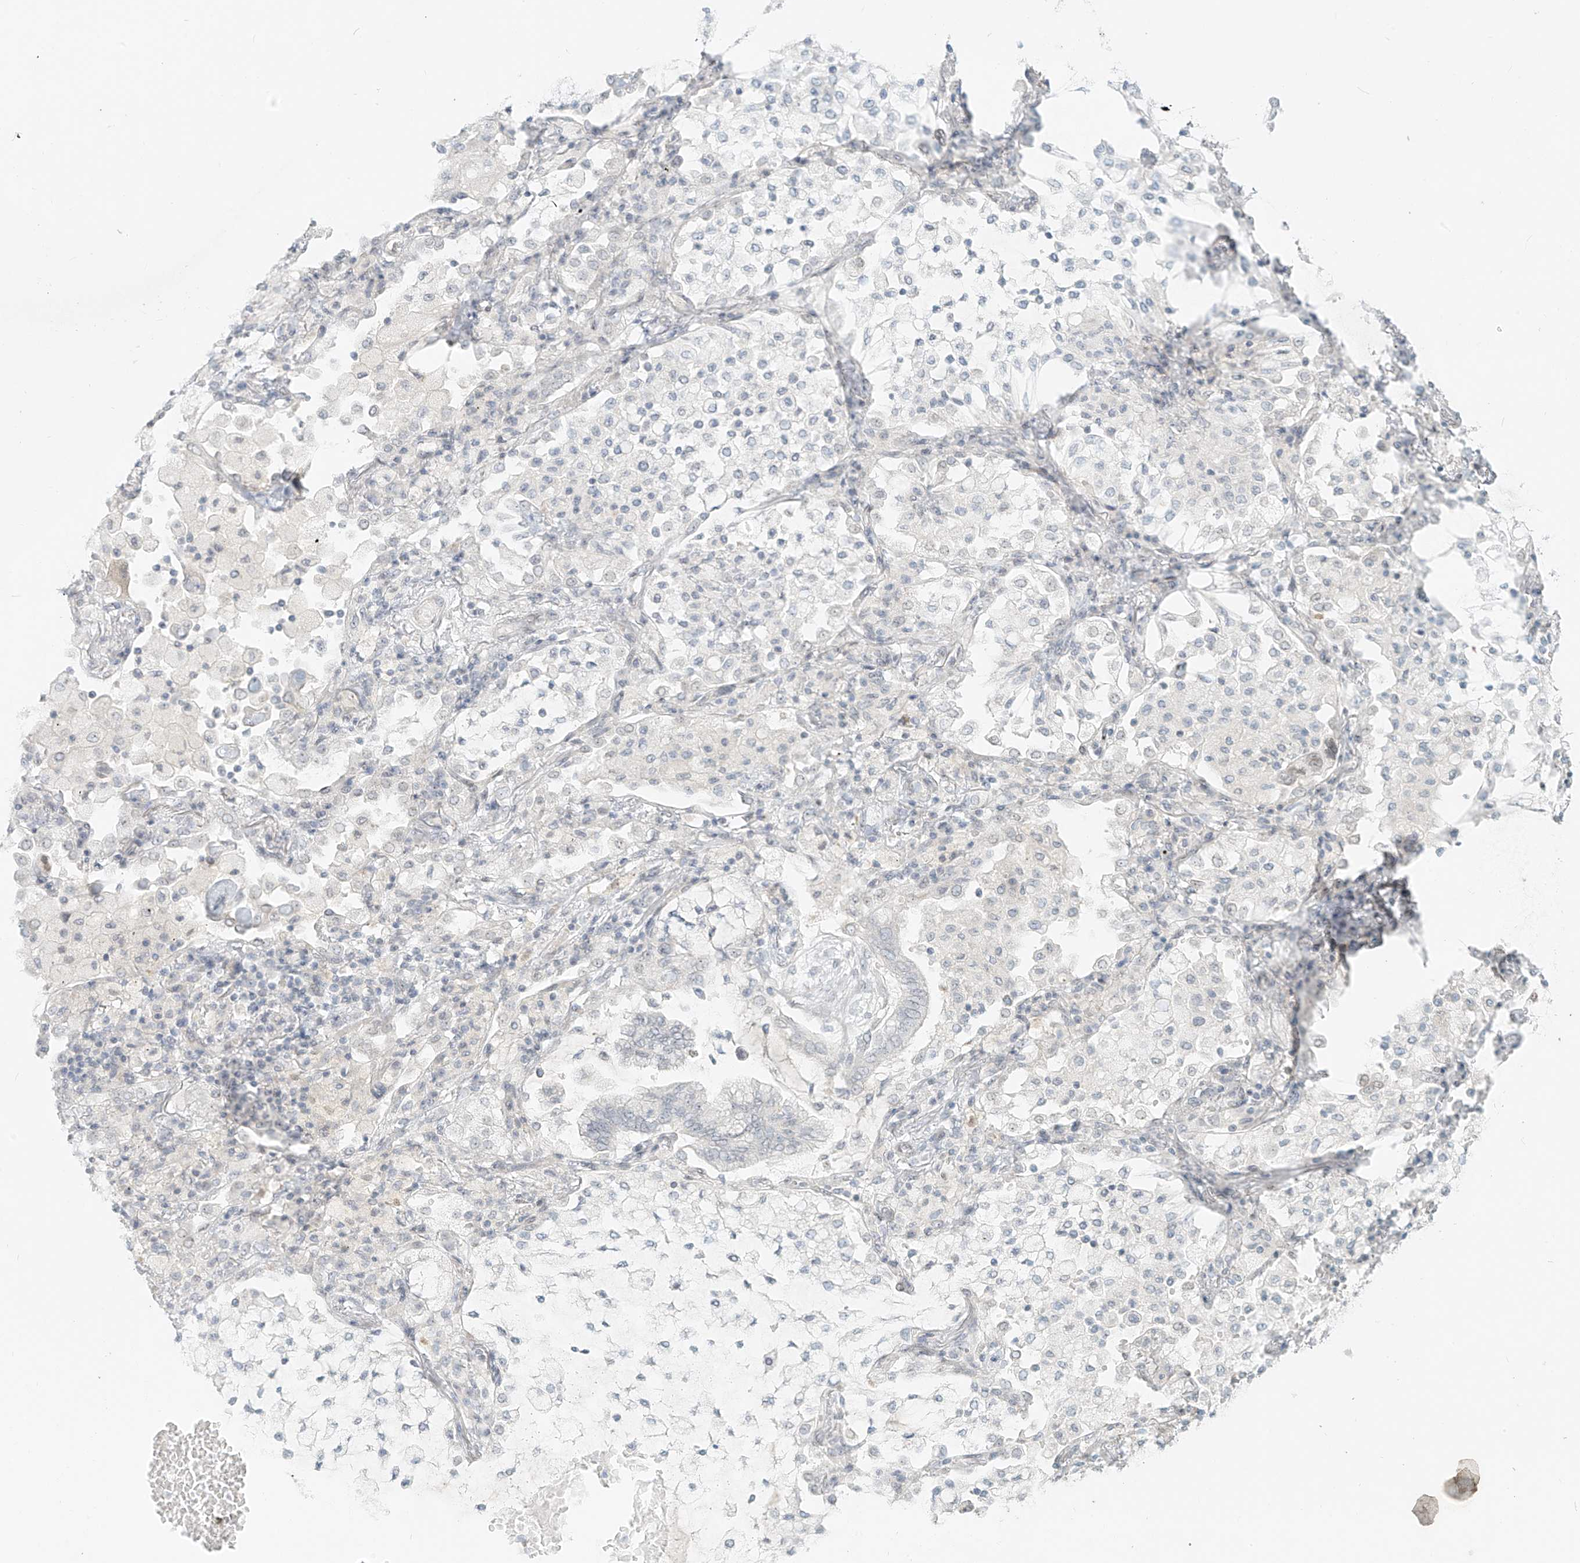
{"staining": {"intensity": "negative", "quantity": "none", "location": "none"}, "tissue": "lung cancer", "cell_type": "Tumor cells", "image_type": "cancer", "snomed": [{"axis": "morphology", "description": "Adenocarcinoma, NOS"}, {"axis": "topography", "description": "Lung"}], "caption": "An immunohistochemistry image of lung cancer is shown. There is no staining in tumor cells of lung cancer. (DAB (3,3'-diaminobenzidine) immunohistochemistry visualized using brightfield microscopy, high magnification).", "gene": "OSBPL7", "patient": {"sex": "female", "age": 70}}